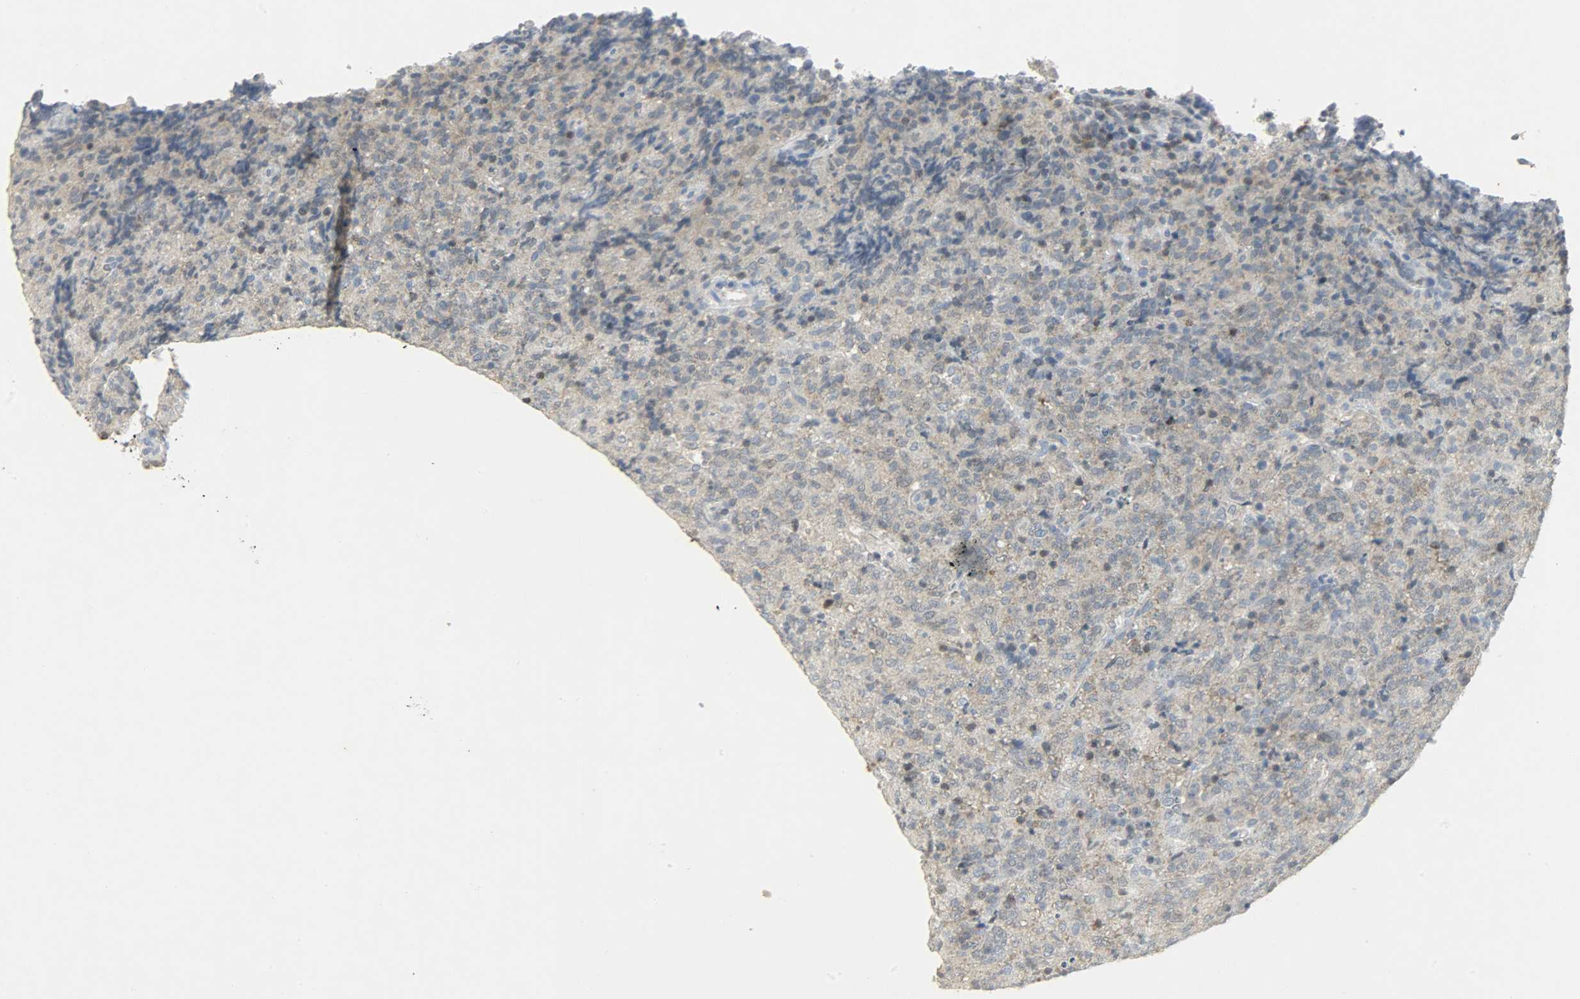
{"staining": {"intensity": "moderate", "quantity": ">75%", "location": "cytoplasmic/membranous,nuclear"}, "tissue": "lymphoma", "cell_type": "Tumor cells", "image_type": "cancer", "snomed": [{"axis": "morphology", "description": "Malignant lymphoma, non-Hodgkin's type, High grade"}, {"axis": "topography", "description": "Tonsil"}], "caption": "Brown immunohistochemical staining in human lymphoma demonstrates moderate cytoplasmic/membranous and nuclear expression in about >75% of tumor cells.", "gene": "CAMK4", "patient": {"sex": "female", "age": 36}}